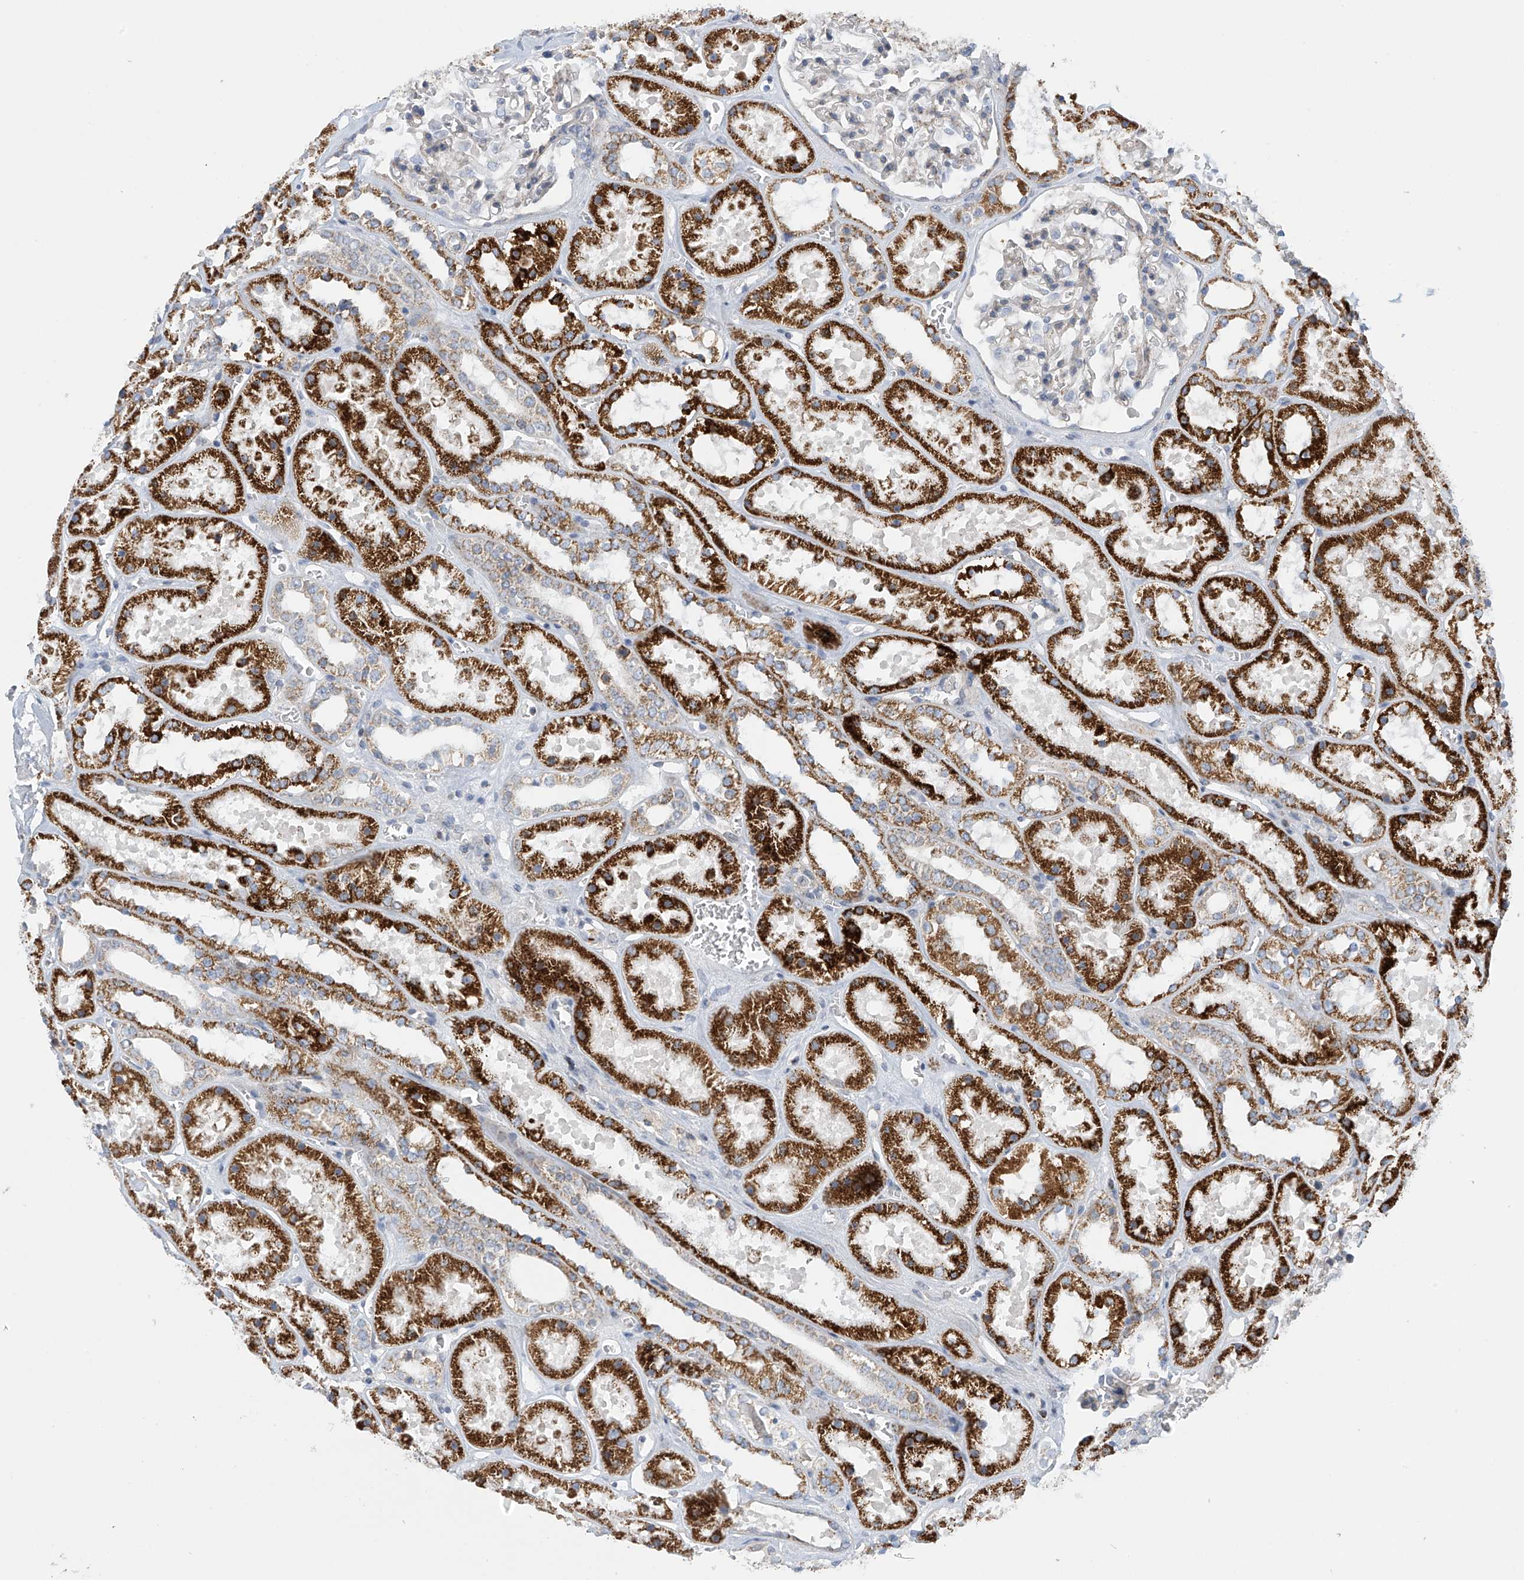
{"staining": {"intensity": "negative", "quantity": "none", "location": "none"}, "tissue": "kidney", "cell_type": "Cells in glomeruli", "image_type": "normal", "snomed": [{"axis": "morphology", "description": "Normal tissue, NOS"}, {"axis": "topography", "description": "Kidney"}], "caption": "A high-resolution histopathology image shows immunohistochemistry (IHC) staining of unremarkable kidney, which displays no significant staining in cells in glomeruli.", "gene": "SLCO4A1", "patient": {"sex": "female", "age": 41}}